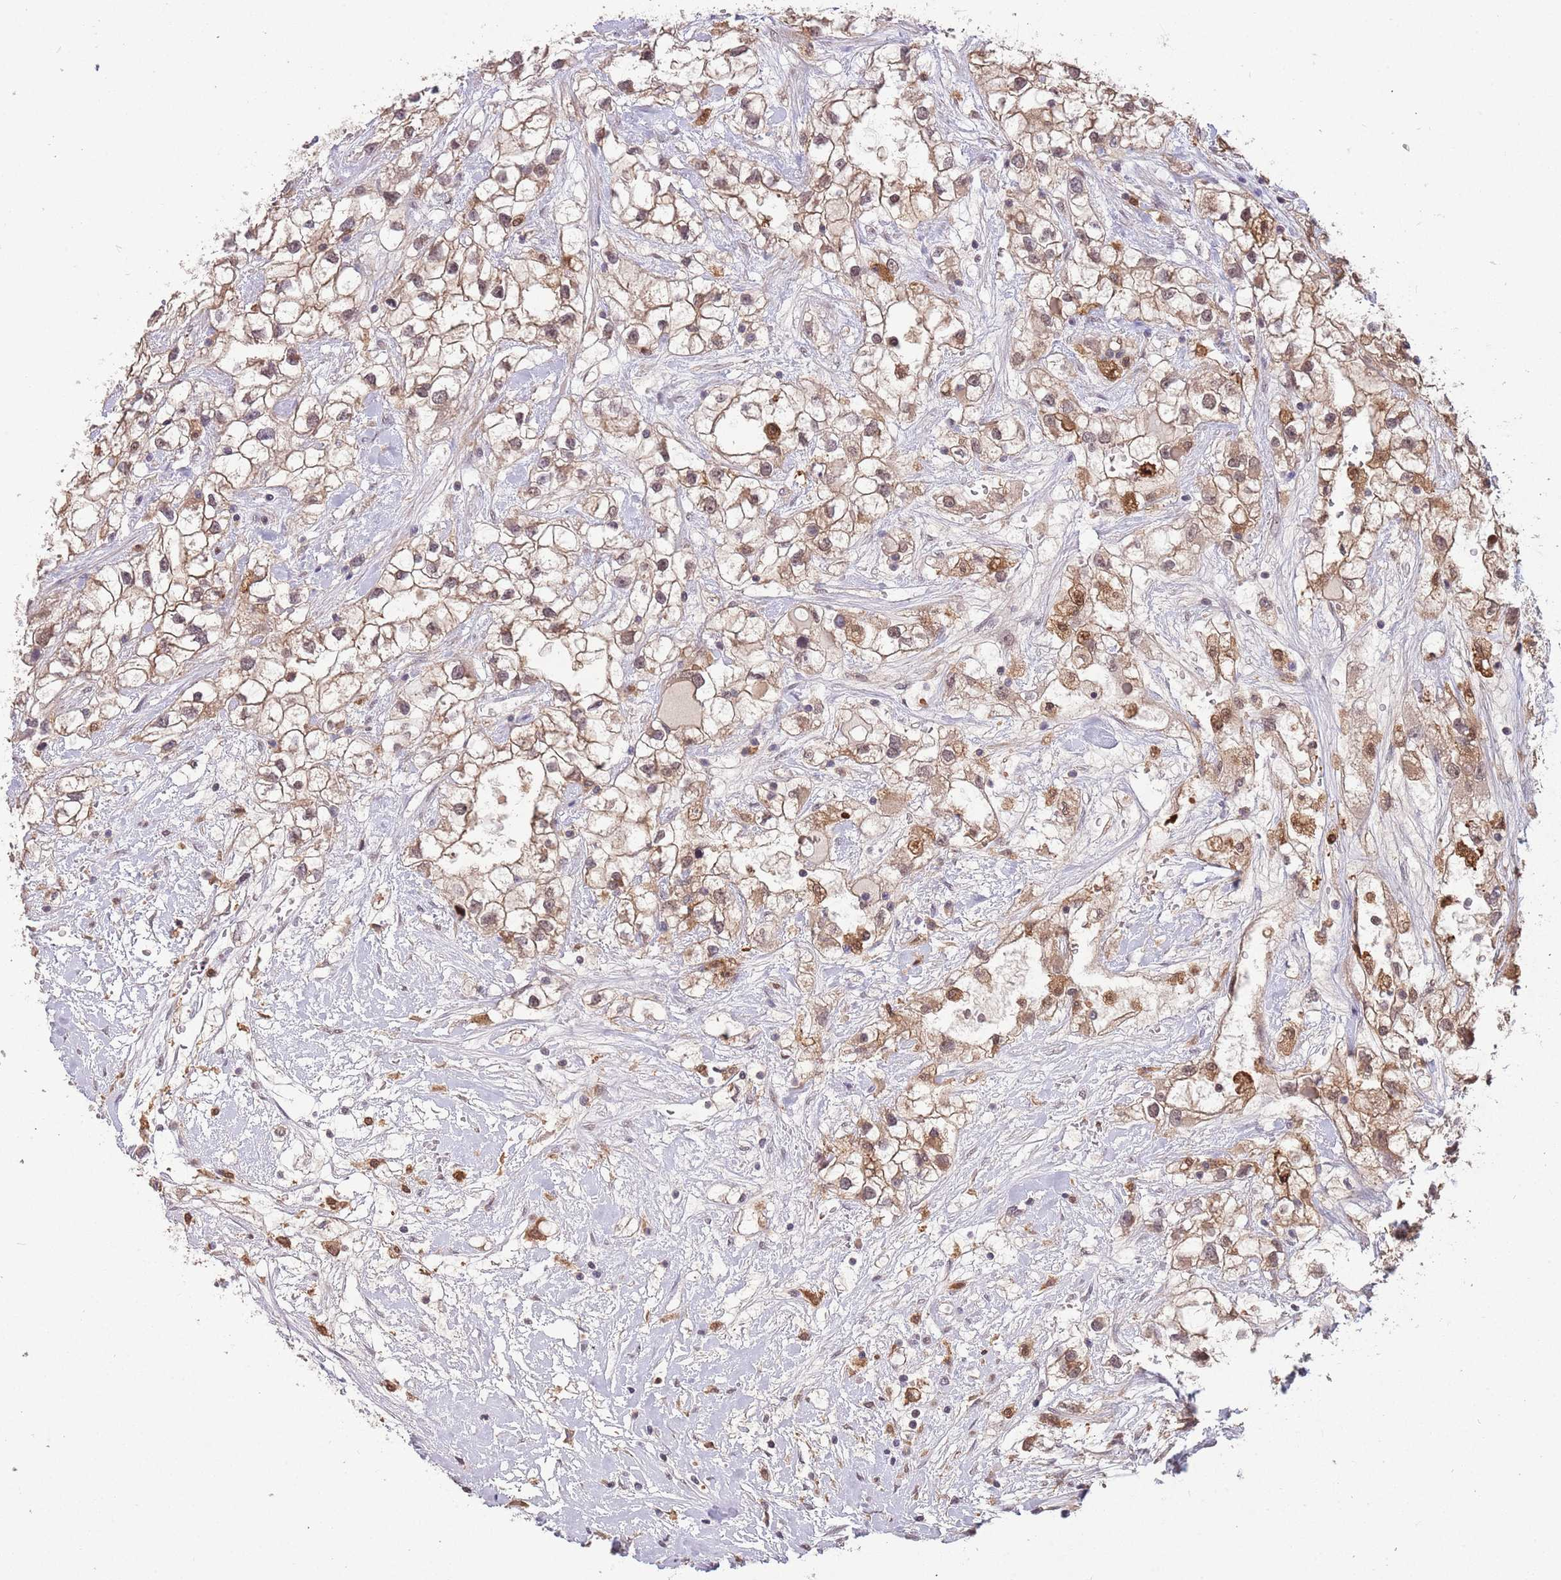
{"staining": {"intensity": "moderate", "quantity": ">75%", "location": "cytoplasmic/membranous,nuclear"}, "tissue": "renal cancer", "cell_type": "Tumor cells", "image_type": "cancer", "snomed": [{"axis": "morphology", "description": "Adenocarcinoma, NOS"}, {"axis": "topography", "description": "Kidney"}], "caption": "Protein analysis of renal adenocarcinoma tissue exhibits moderate cytoplasmic/membranous and nuclear staining in approximately >75% of tumor cells.", "gene": "ZNF639", "patient": {"sex": "male", "age": 59}}